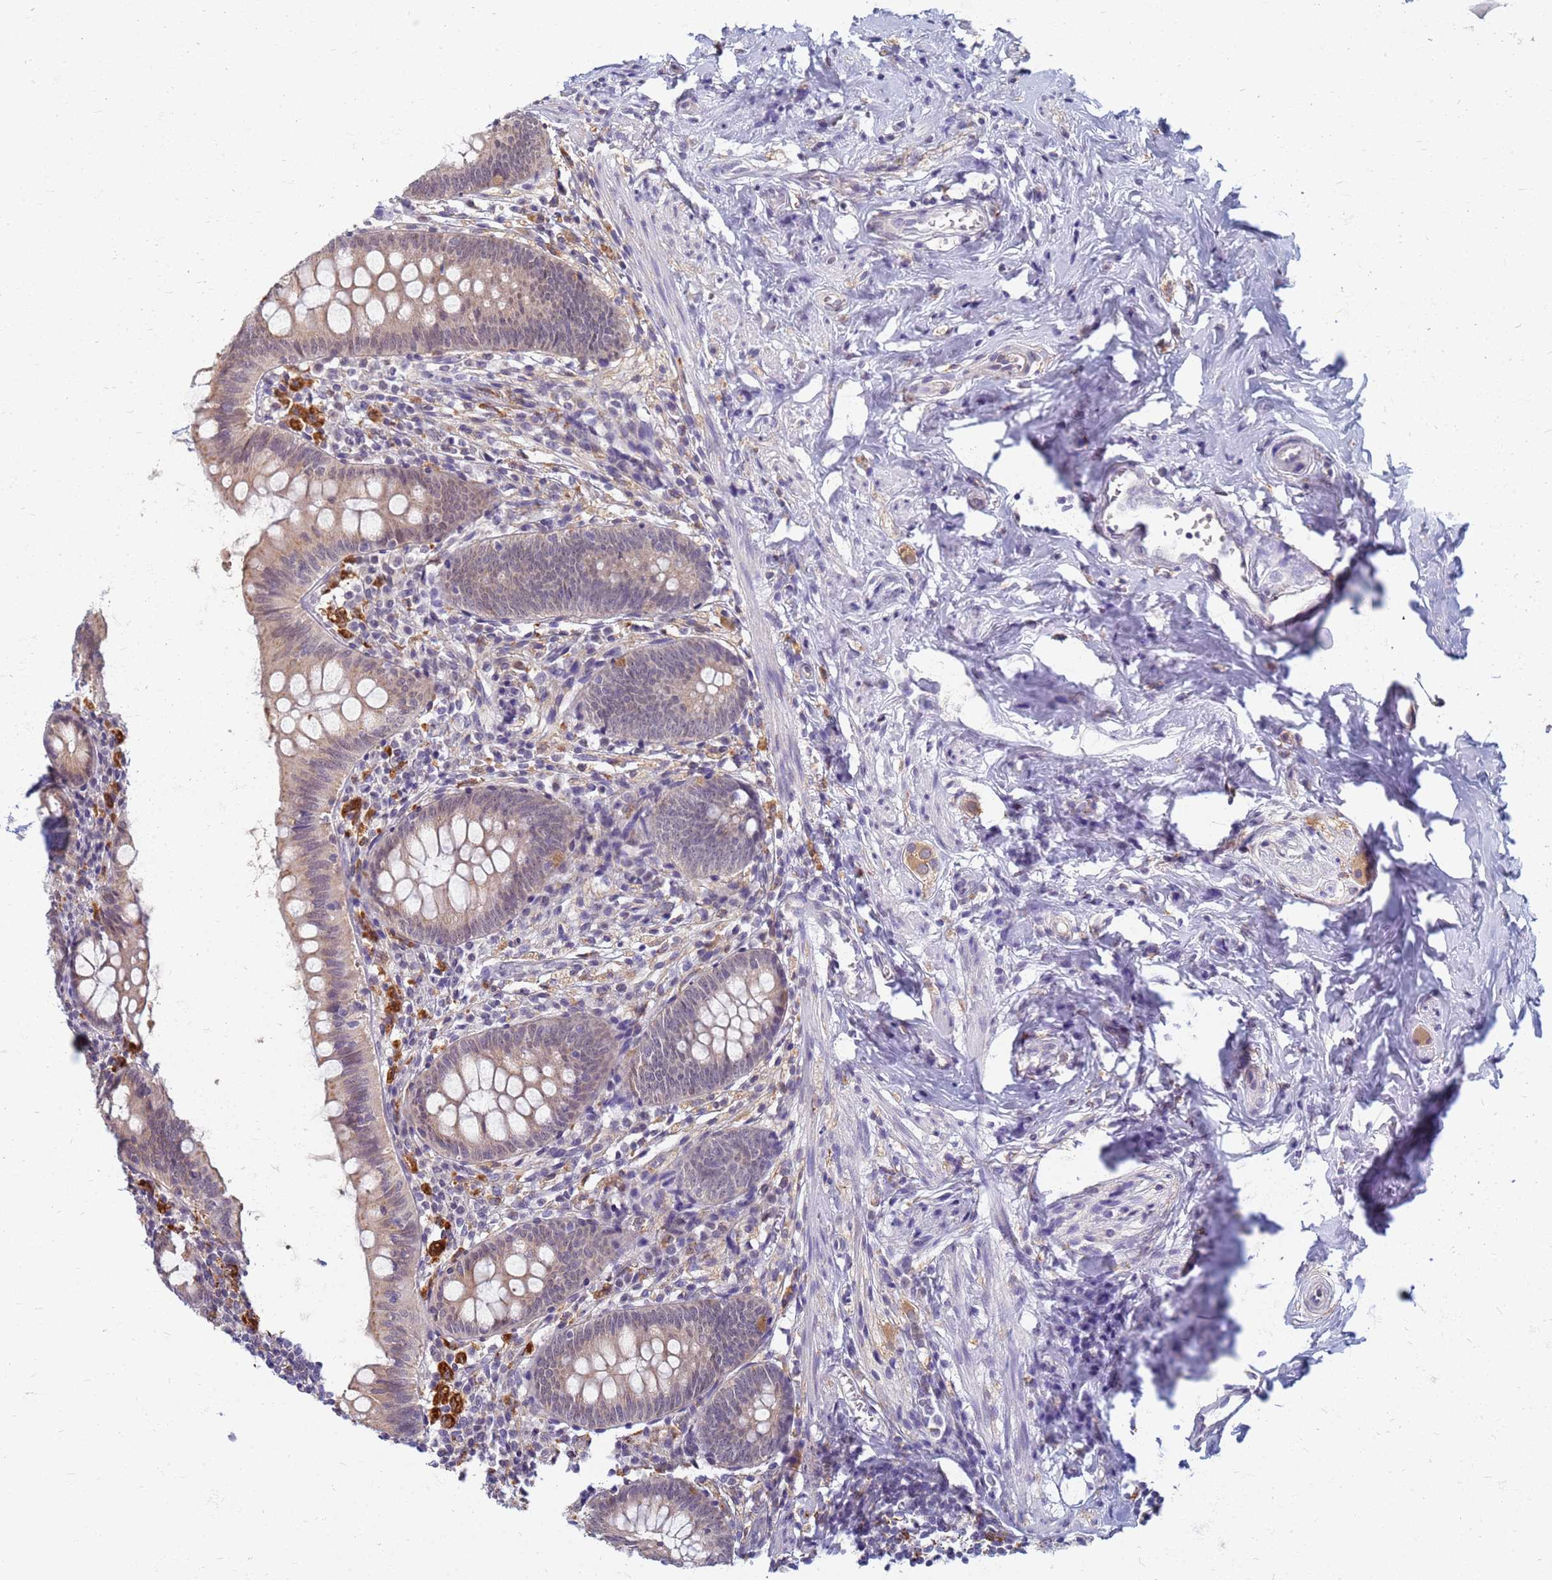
{"staining": {"intensity": "weak", "quantity": "25%-75%", "location": "cytoplasmic/membranous"}, "tissue": "appendix", "cell_type": "Glandular cells", "image_type": "normal", "snomed": [{"axis": "morphology", "description": "Normal tissue, NOS"}, {"axis": "topography", "description": "Appendix"}], "caption": "About 25%-75% of glandular cells in normal appendix reveal weak cytoplasmic/membranous protein staining as visualized by brown immunohistochemical staining.", "gene": "ATP6V1E1", "patient": {"sex": "female", "age": 51}}